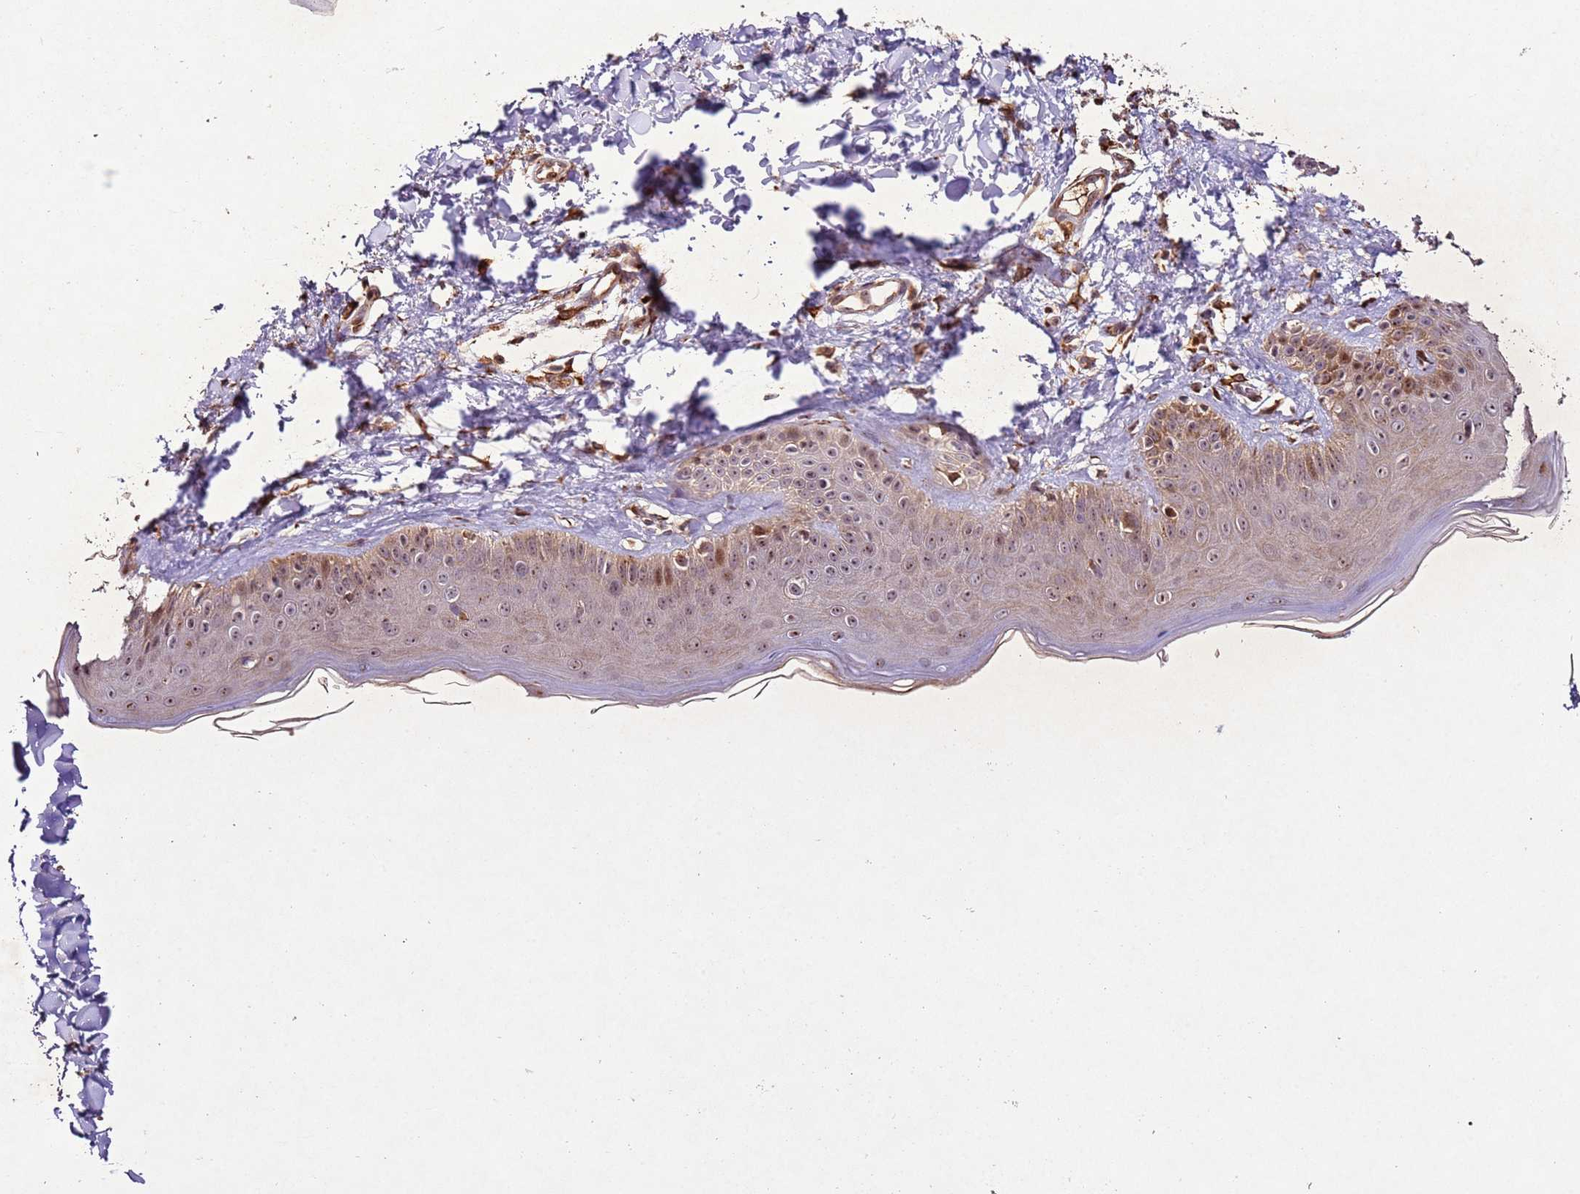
{"staining": {"intensity": "moderate", "quantity": ">75%", "location": "cytoplasmic/membranous,nuclear"}, "tissue": "skin", "cell_type": "Fibroblasts", "image_type": "normal", "snomed": [{"axis": "morphology", "description": "Normal tissue, NOS"}, {"axis": "topography", "description": "Skin"}], "caption": "Unremarkable skin displays moderate cytoplasmic/membranous,nuclear expression in about >75% of fibroblasts, visualized by immunohistochemistry.", "gene": "PTMA", "patient": {"sex": "male", "age": 52}}